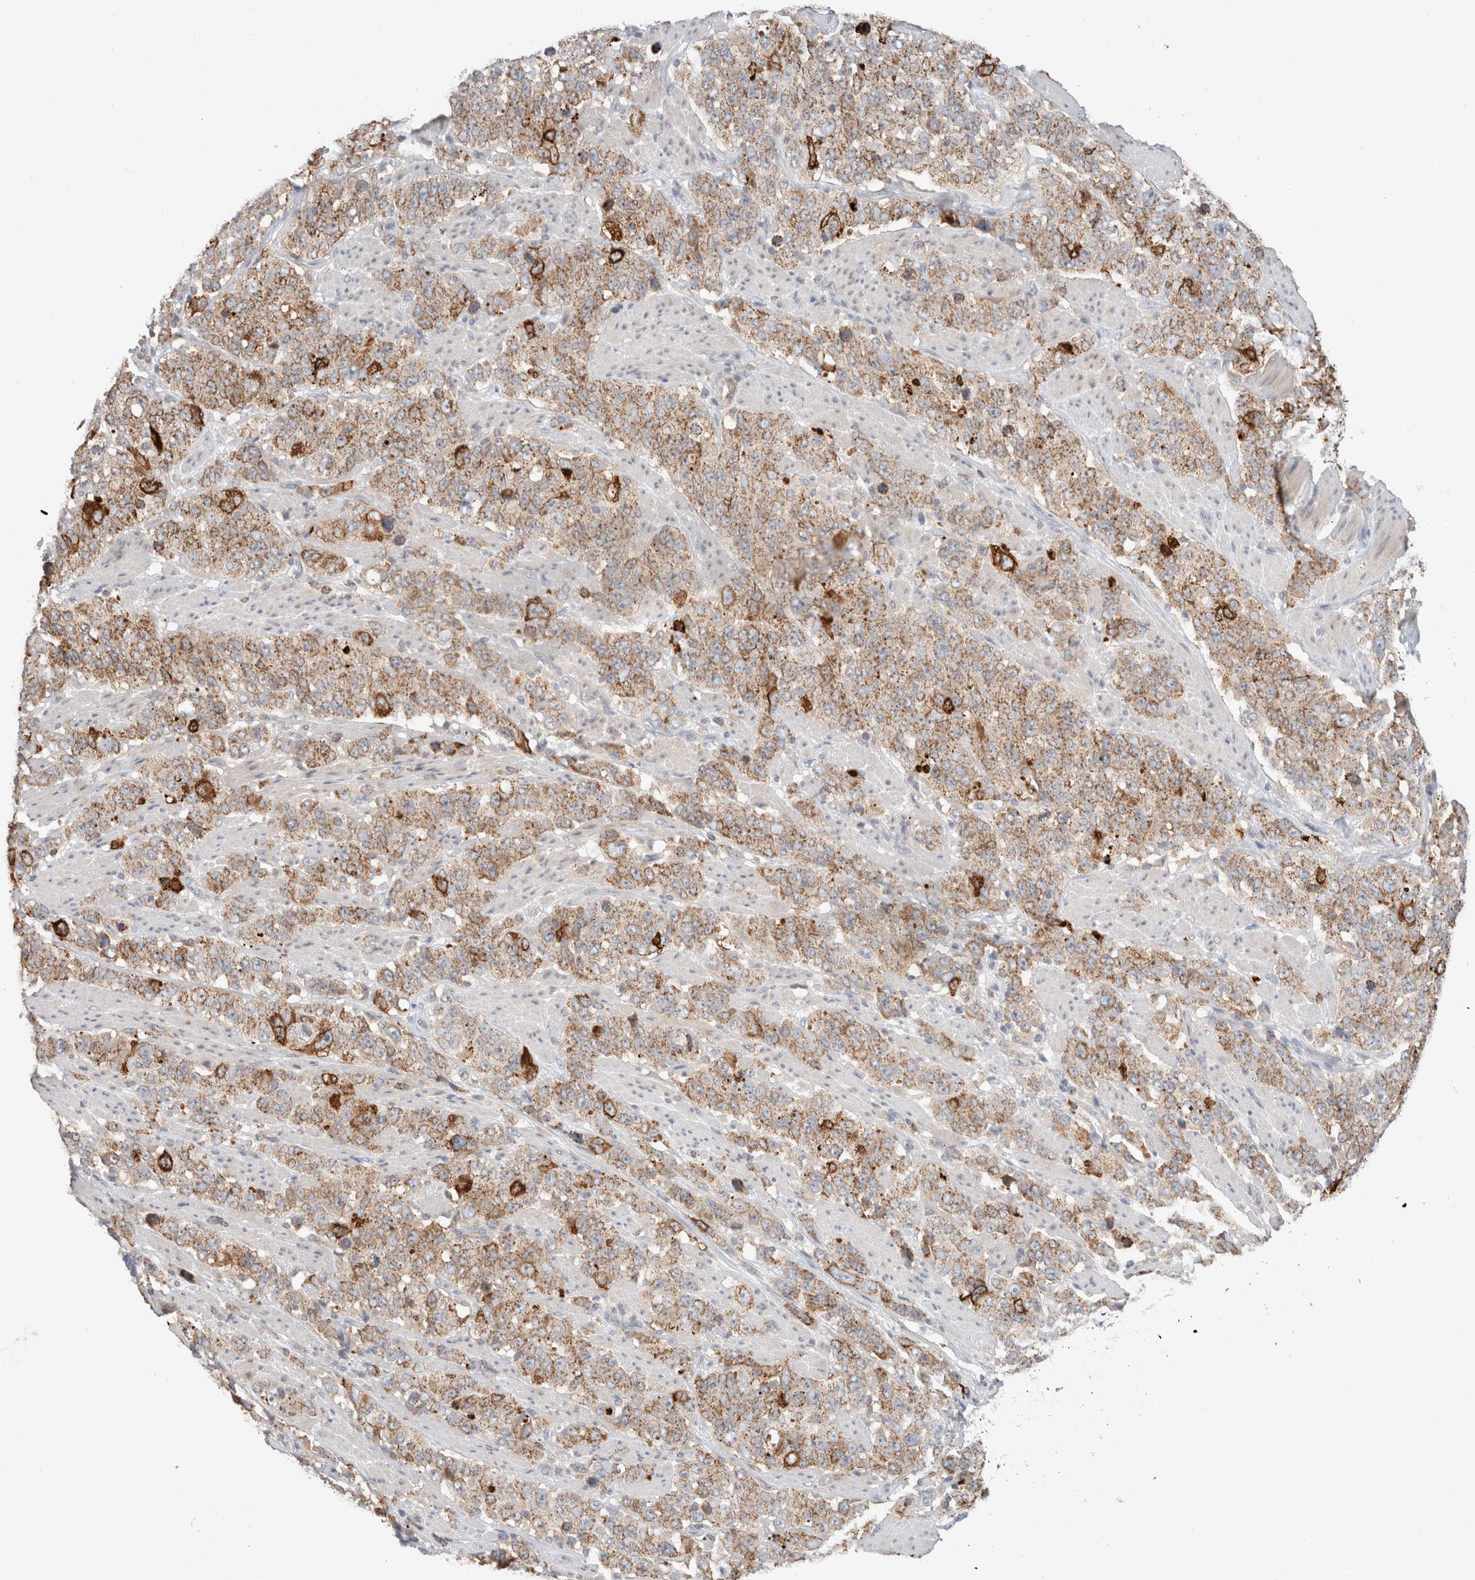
{"staining": {"intensity": "strong", "quantity": ">75%", "location": "cytoplasmic/membranous"}, "tissue": "stomach cancer", "cell_type": "Tumor cells", "image_type": "cancer", "snomed": [{"axis": "morphology", "description": "Adenocarcinoma, NOS"}, {"axis": "topography", "description": "Stomach"}], "caption": "Immunohistochemical staining of adenocarcinoma (stomach) reveals high levels of strong cytoplasmic/membranous protein staining in approximately >75% of tumor cells. Using DAB (3,3'-diaminobenzidine) (brown) and hematoxylin (blue) stains, captured at high magnification using brightfield microscopy.", "gene": "TRIM41", "patient": {"sex": "male", "age": 48}}